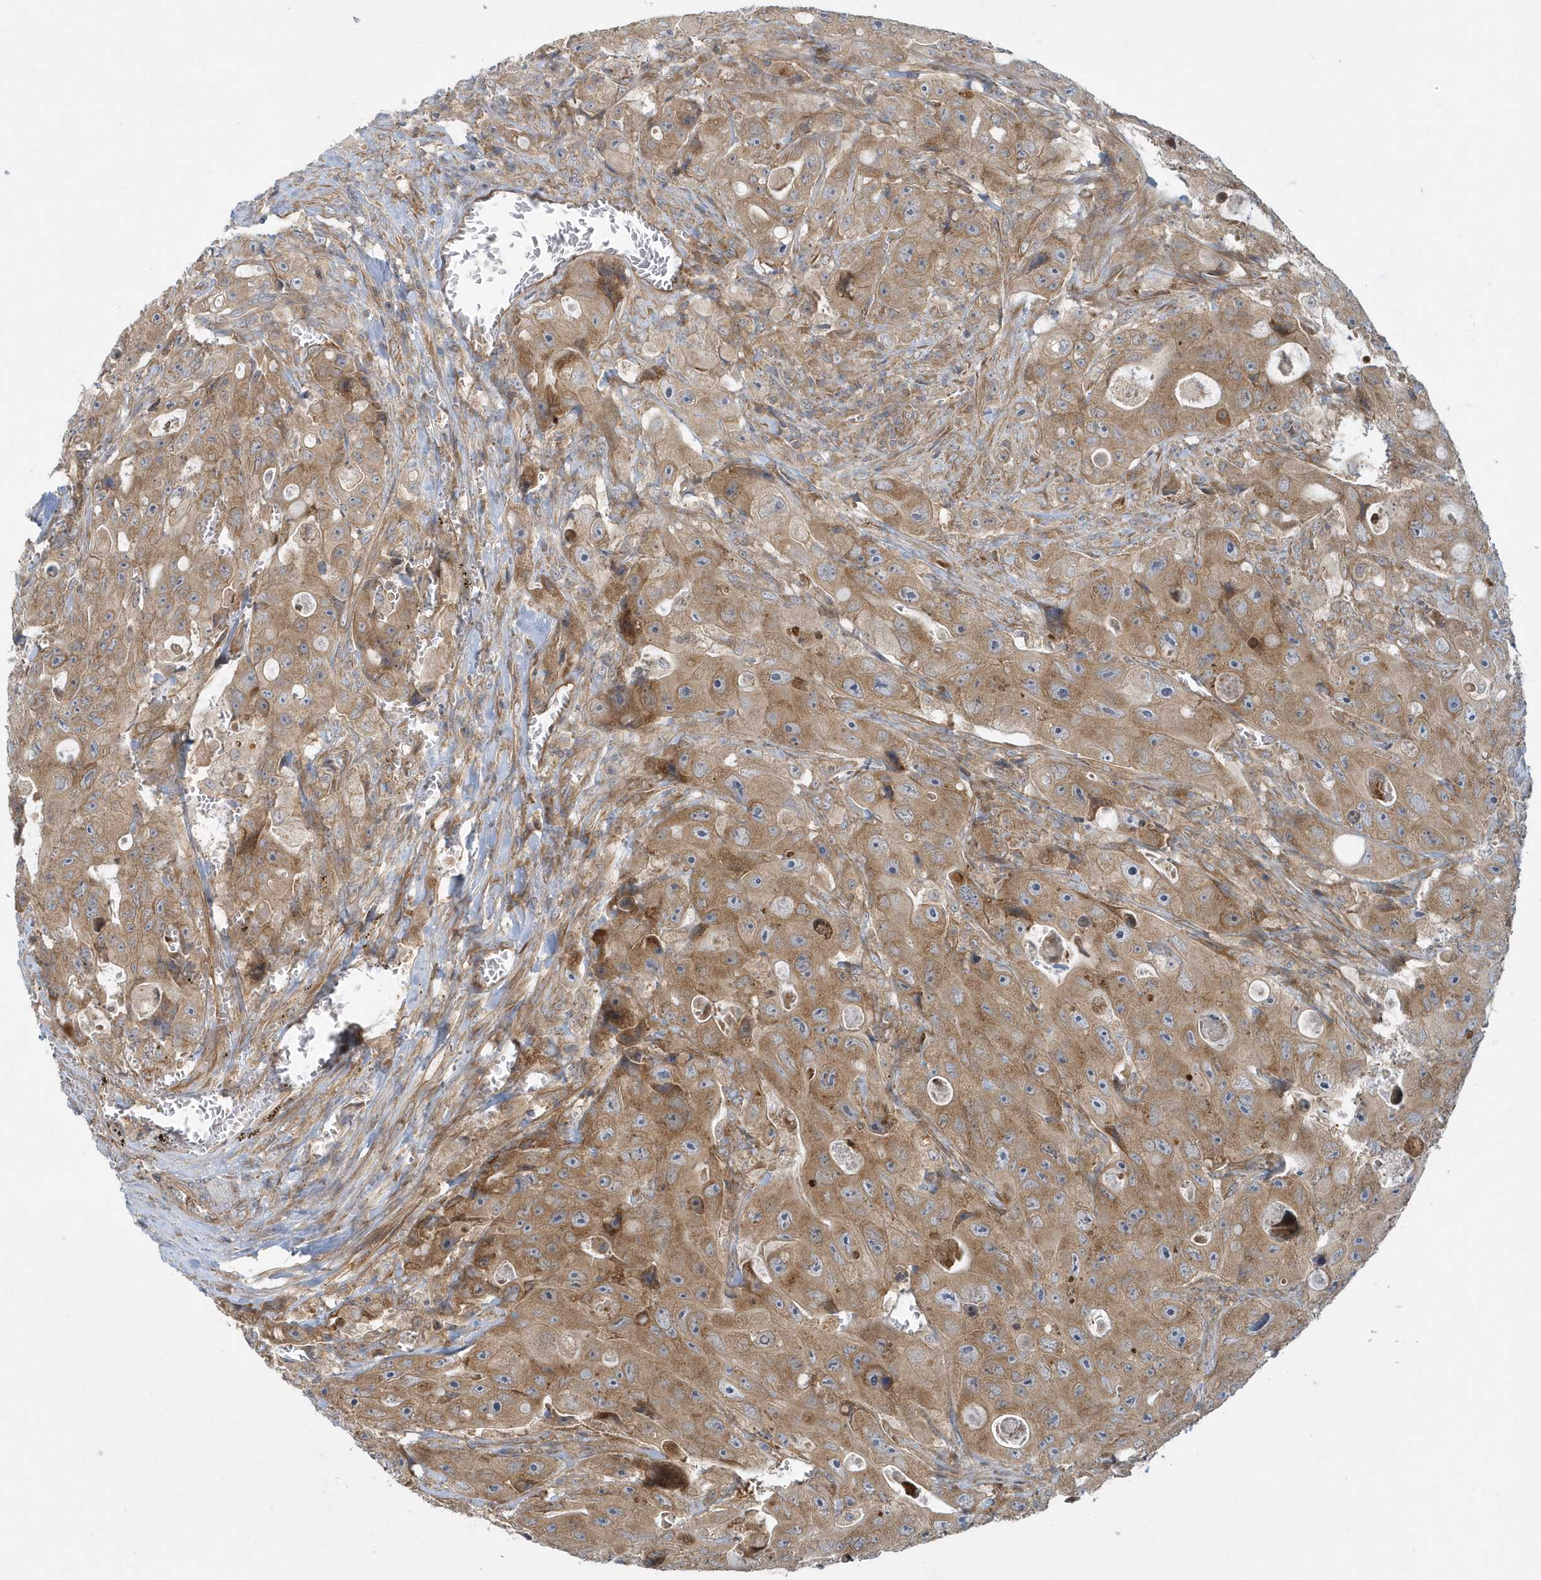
{"staining": {"intensity": "moderate", "quantity": ">75%", "location": "cytoplasmic/membranous"}, "tissue": "colorectal cancer", "cell_type": "Tumor cells", "image_type": "cancer", "snomed": [{"axis": "morphology", "description": "Adenocarcinoma, NOS"}, {"axis": "topography", "description": "Colon"}], "caption": "About >75% of tumor cells in colorectal cancer (adenocarcinoma) show moderate cytoplasmic/membranous protein expression as visualized by brown immunohistochemical staining.", "gene": "CNOT10", "patient": {"sex": "female", "age": 46}}